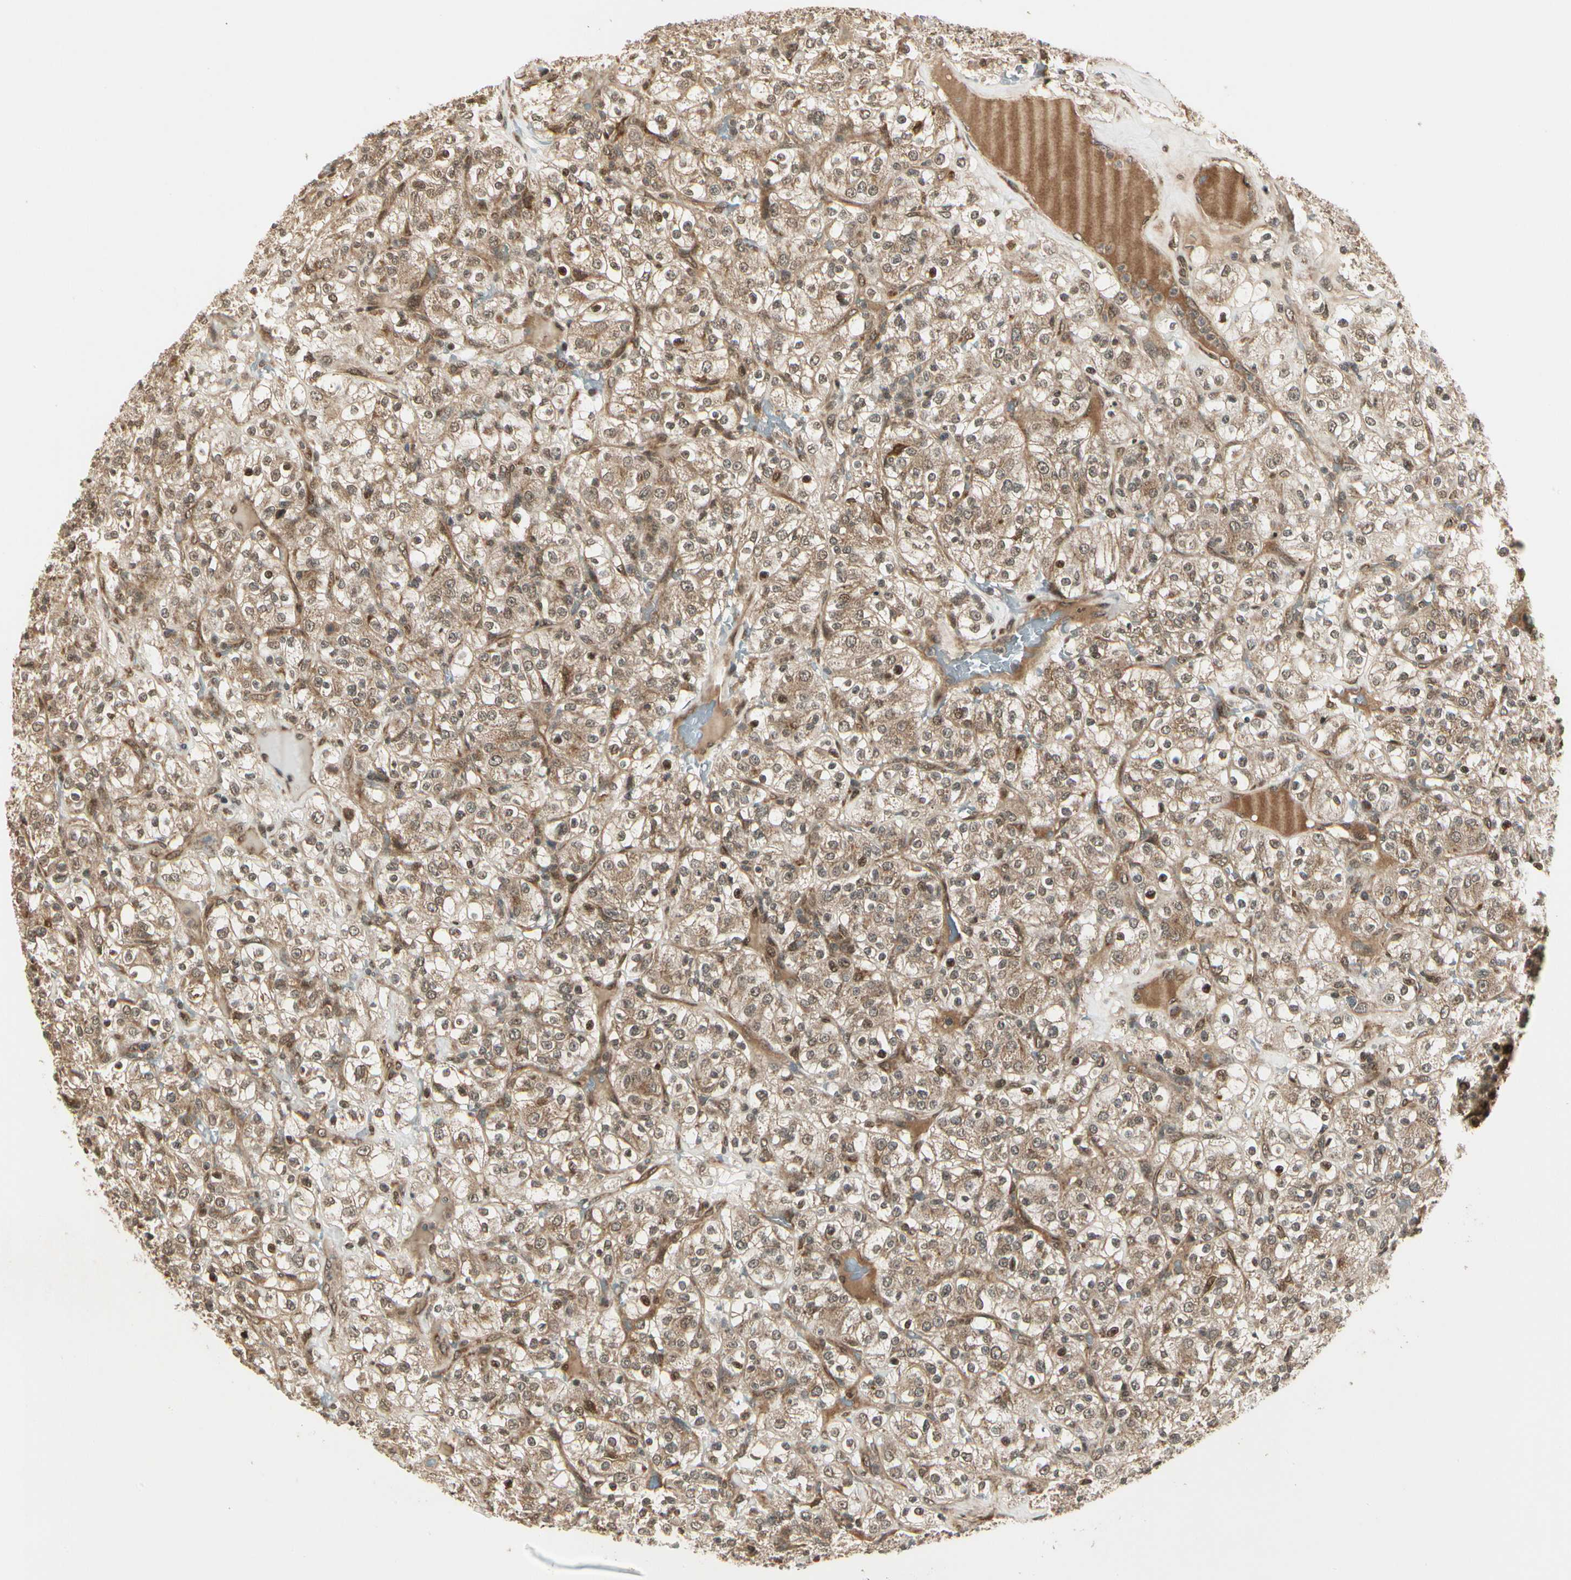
{"staining": {"intensity": "moderate", "quantity": ">75%", "location": "cytoplasmic/membranous"}, "tissue": "renal cancer", "cell_type": "Tumor cells", "image_type": "cancer", "snomed": [{"axis": "morphology", "description": "Normal tissue, NOS"}, {"axis": "morphology", "description": "Adenocarcinoma, NOS"}, {"axis": "topography", "description": "Kidney"}], "caption": "Renal adenocarcinoma tissue reveals moderate cytoplasmic/membranous positivity in approximately >75% of tumor cells, visualized by immunohistochemistry.", "gene": "GLUL", "patient": {"sex": "female", "age": 72}}